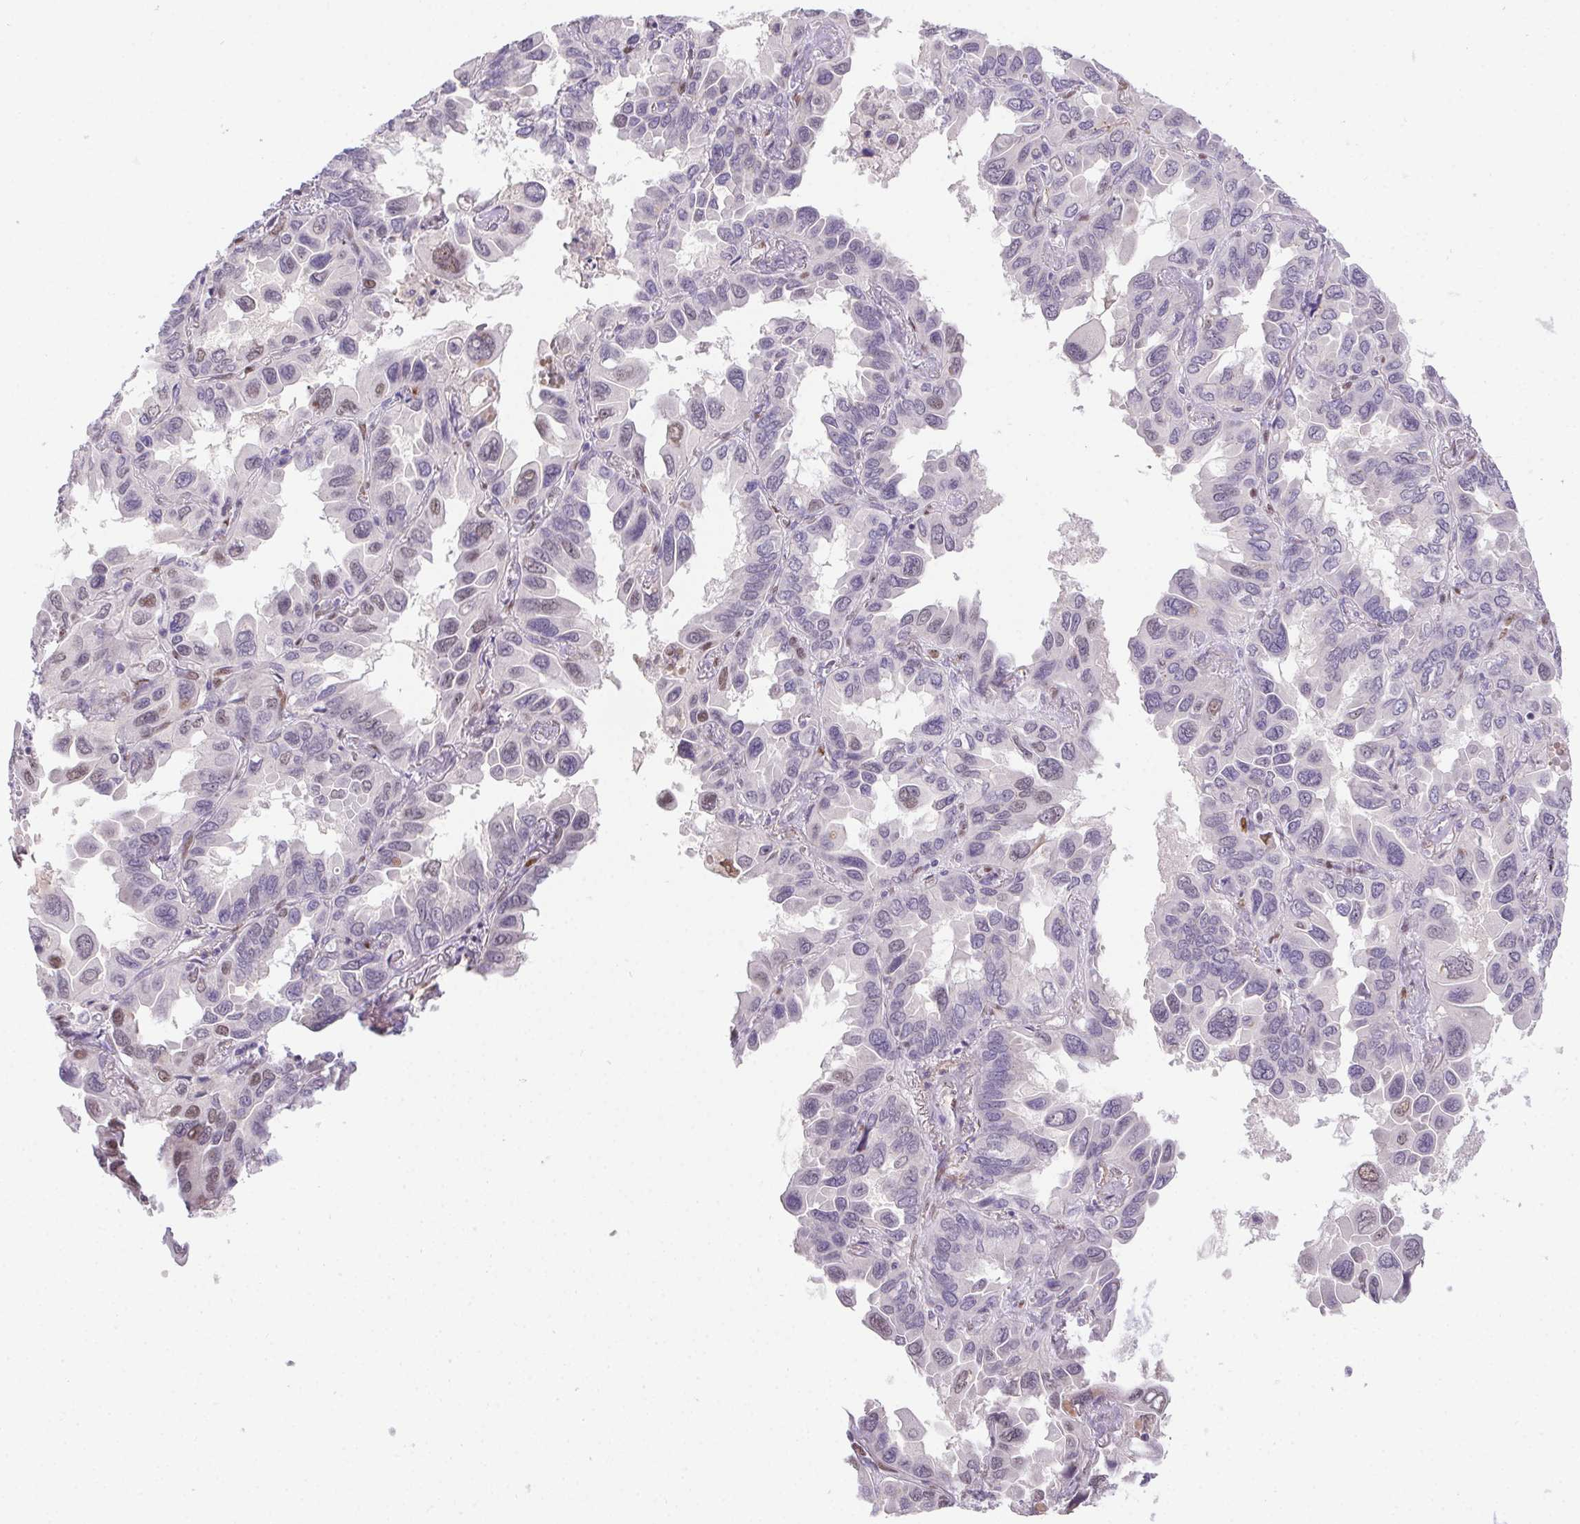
{"staining": {"intensity": "weak", "quantity": "<25%", "location": "nuclear"}, "tissue": "lung cancer", "cell_type": "Tumor cells", "image_type": "cancer", "snomed": [{"axis": "morphology", "description": "Adenocarcinoma, NOS"}, {"axis": "topography", "description": "Lung"}], "caption": "A high-resolution histopathology image shows immunohistochemistry (IHC) staining of lung adenocarcinoma, which demonstrates no significant staining in tumor cells.", "gene": "SP9", "patient": {"sex": "male", "age": 64}}